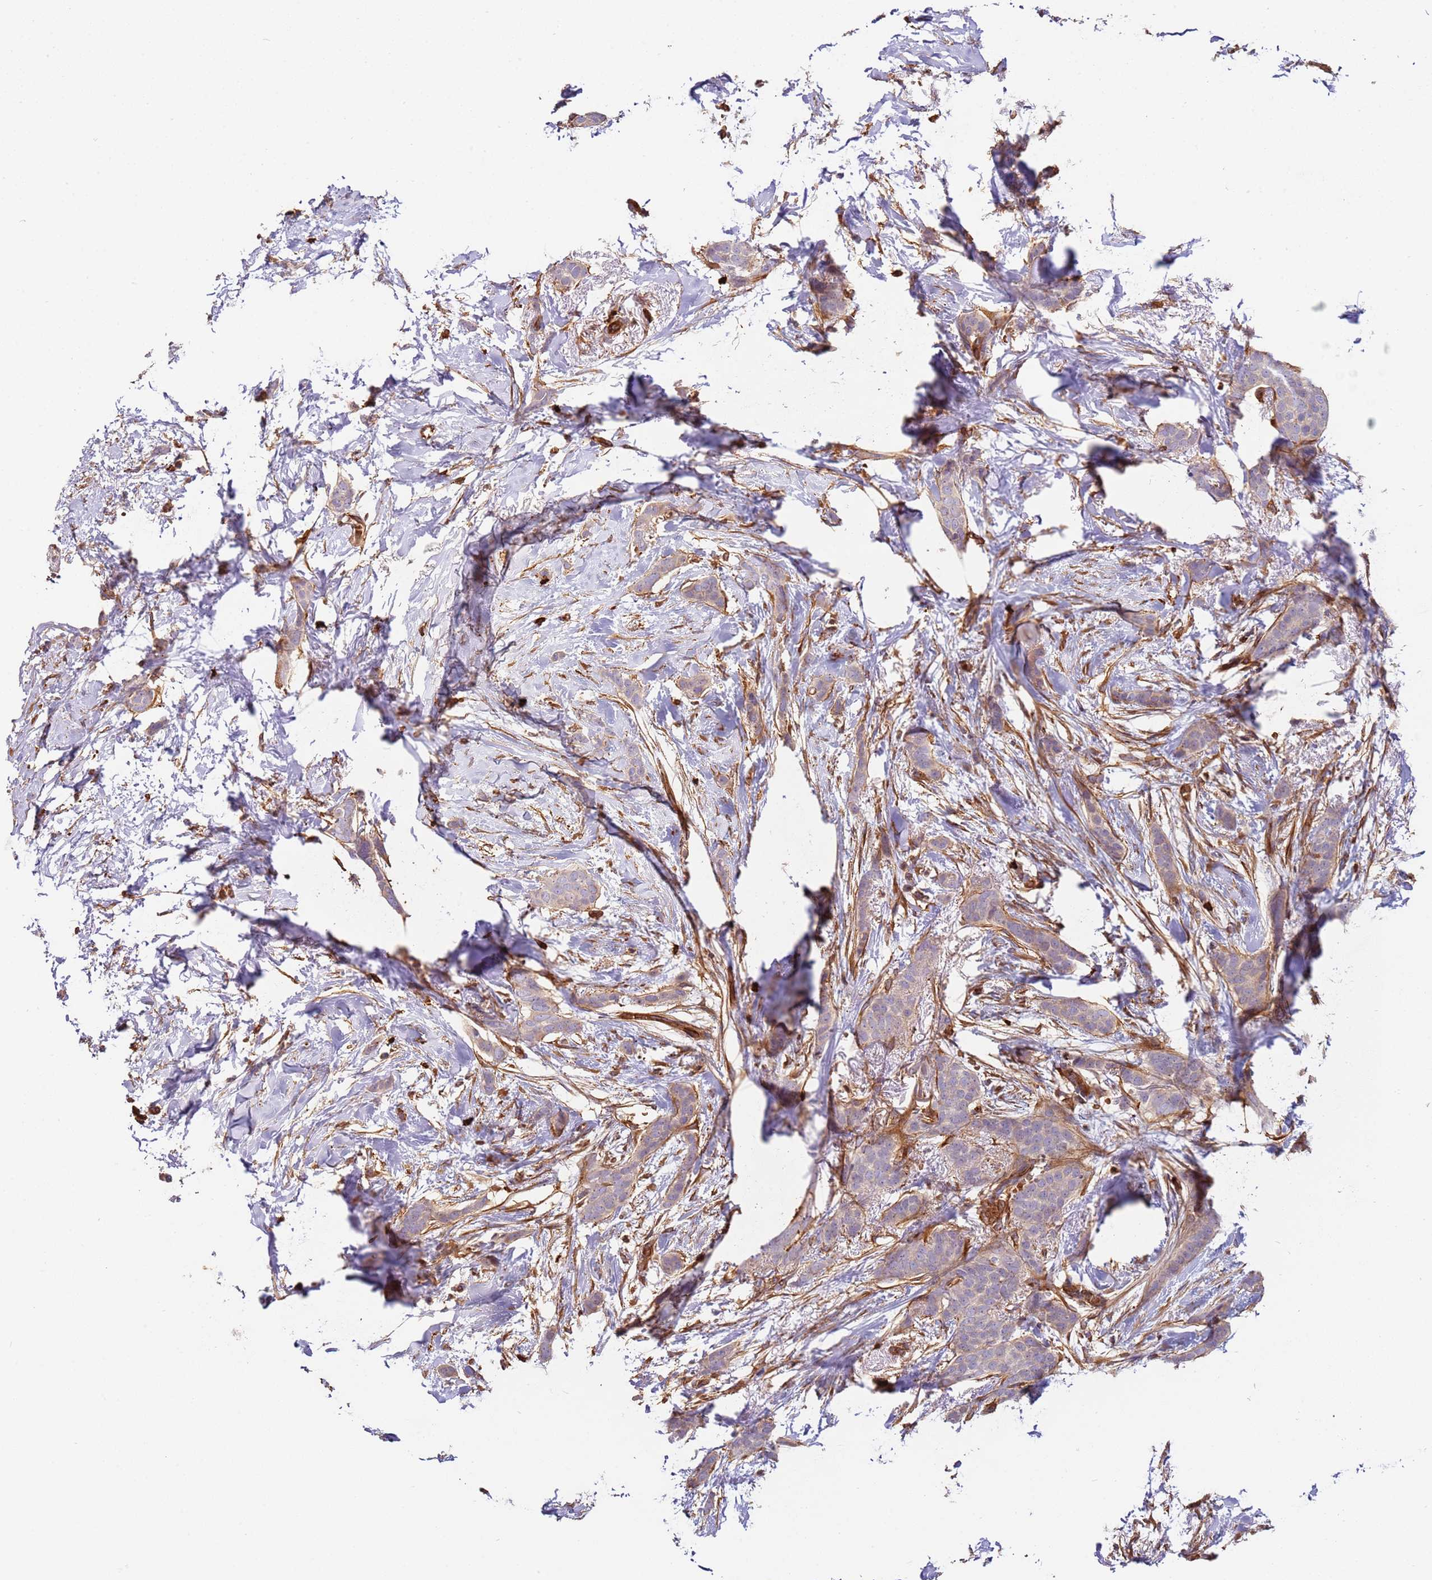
{"staining": {"intensity": "weak", "quantity": "<25%", "location": "cytoplasmic/membranous"}, "tissue": "breast cancer", "cell_type": "Tumor cells", "image_type": "cancer", "snomed": [{"axis": "morphology", "description": "Duct carcinoma"}, {"axis": "topography", "description": "Breast"}], "caption": "There is no significant staining in tumor cells of breast cancer.", "gene": "OR6P1", "patient": {"sex": "female", "age": 72}}